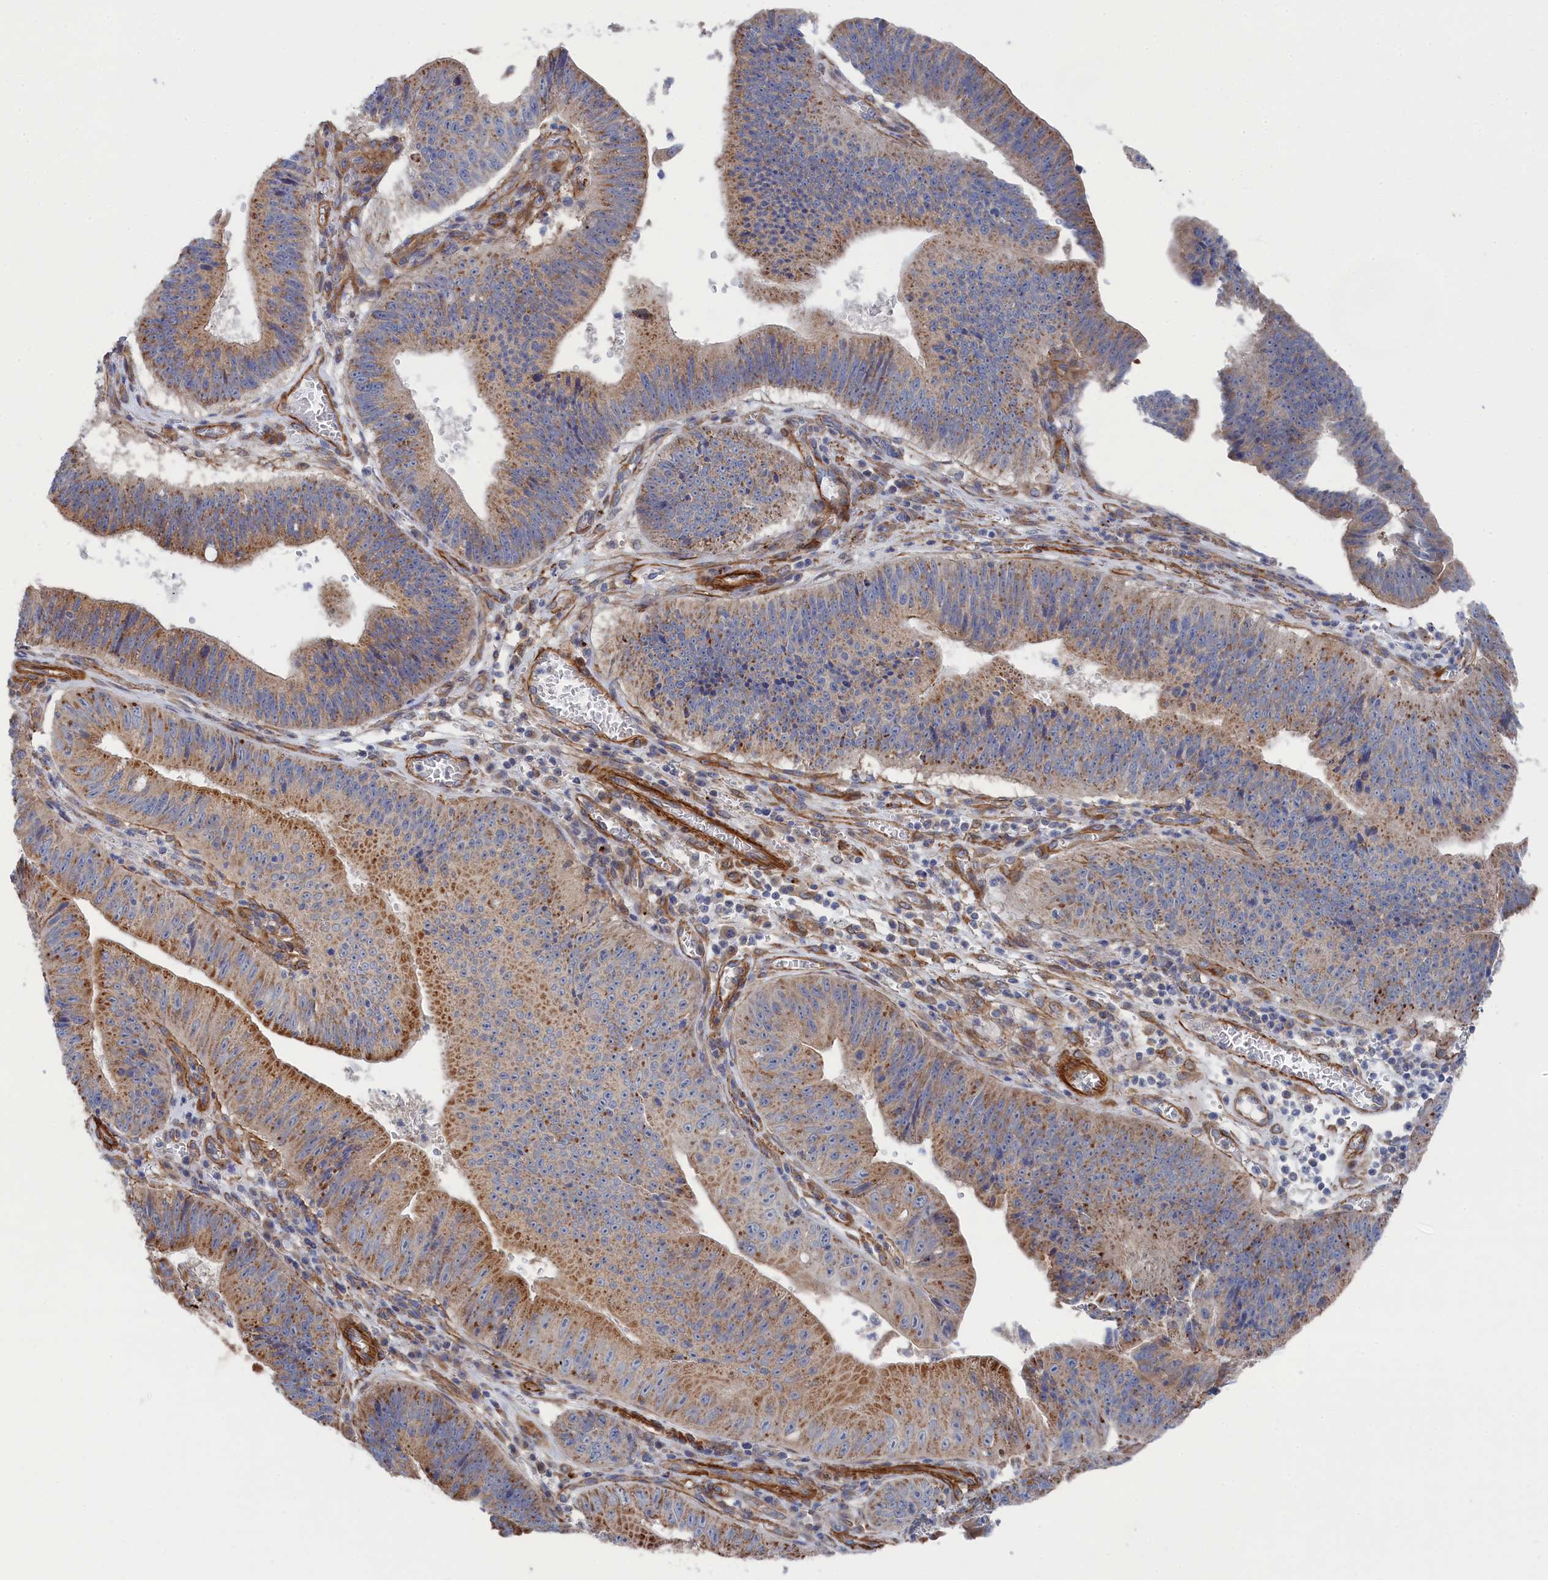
{"staining": {"intensity": "moderate", "quantity": "25%-75%", "location": "cytoplasmic/membranous"}, "tissue": "stomach cancer", "cell_type": "Tumor cells", "image_type": "cancer", "snomed": [{"axis": "morphology", "description": "Adenocarcinoma, NOS"}, {"axis": "topography", "description": "Stomach"}], "caption": "Protein analysis of stomach cancer tissue demonstrates moderate cytoplasmic/membranous staining in about 25%-75% of tumor cells.", "gene": "FILIP1L", "patient": {"sex": "male", "age": 59}}